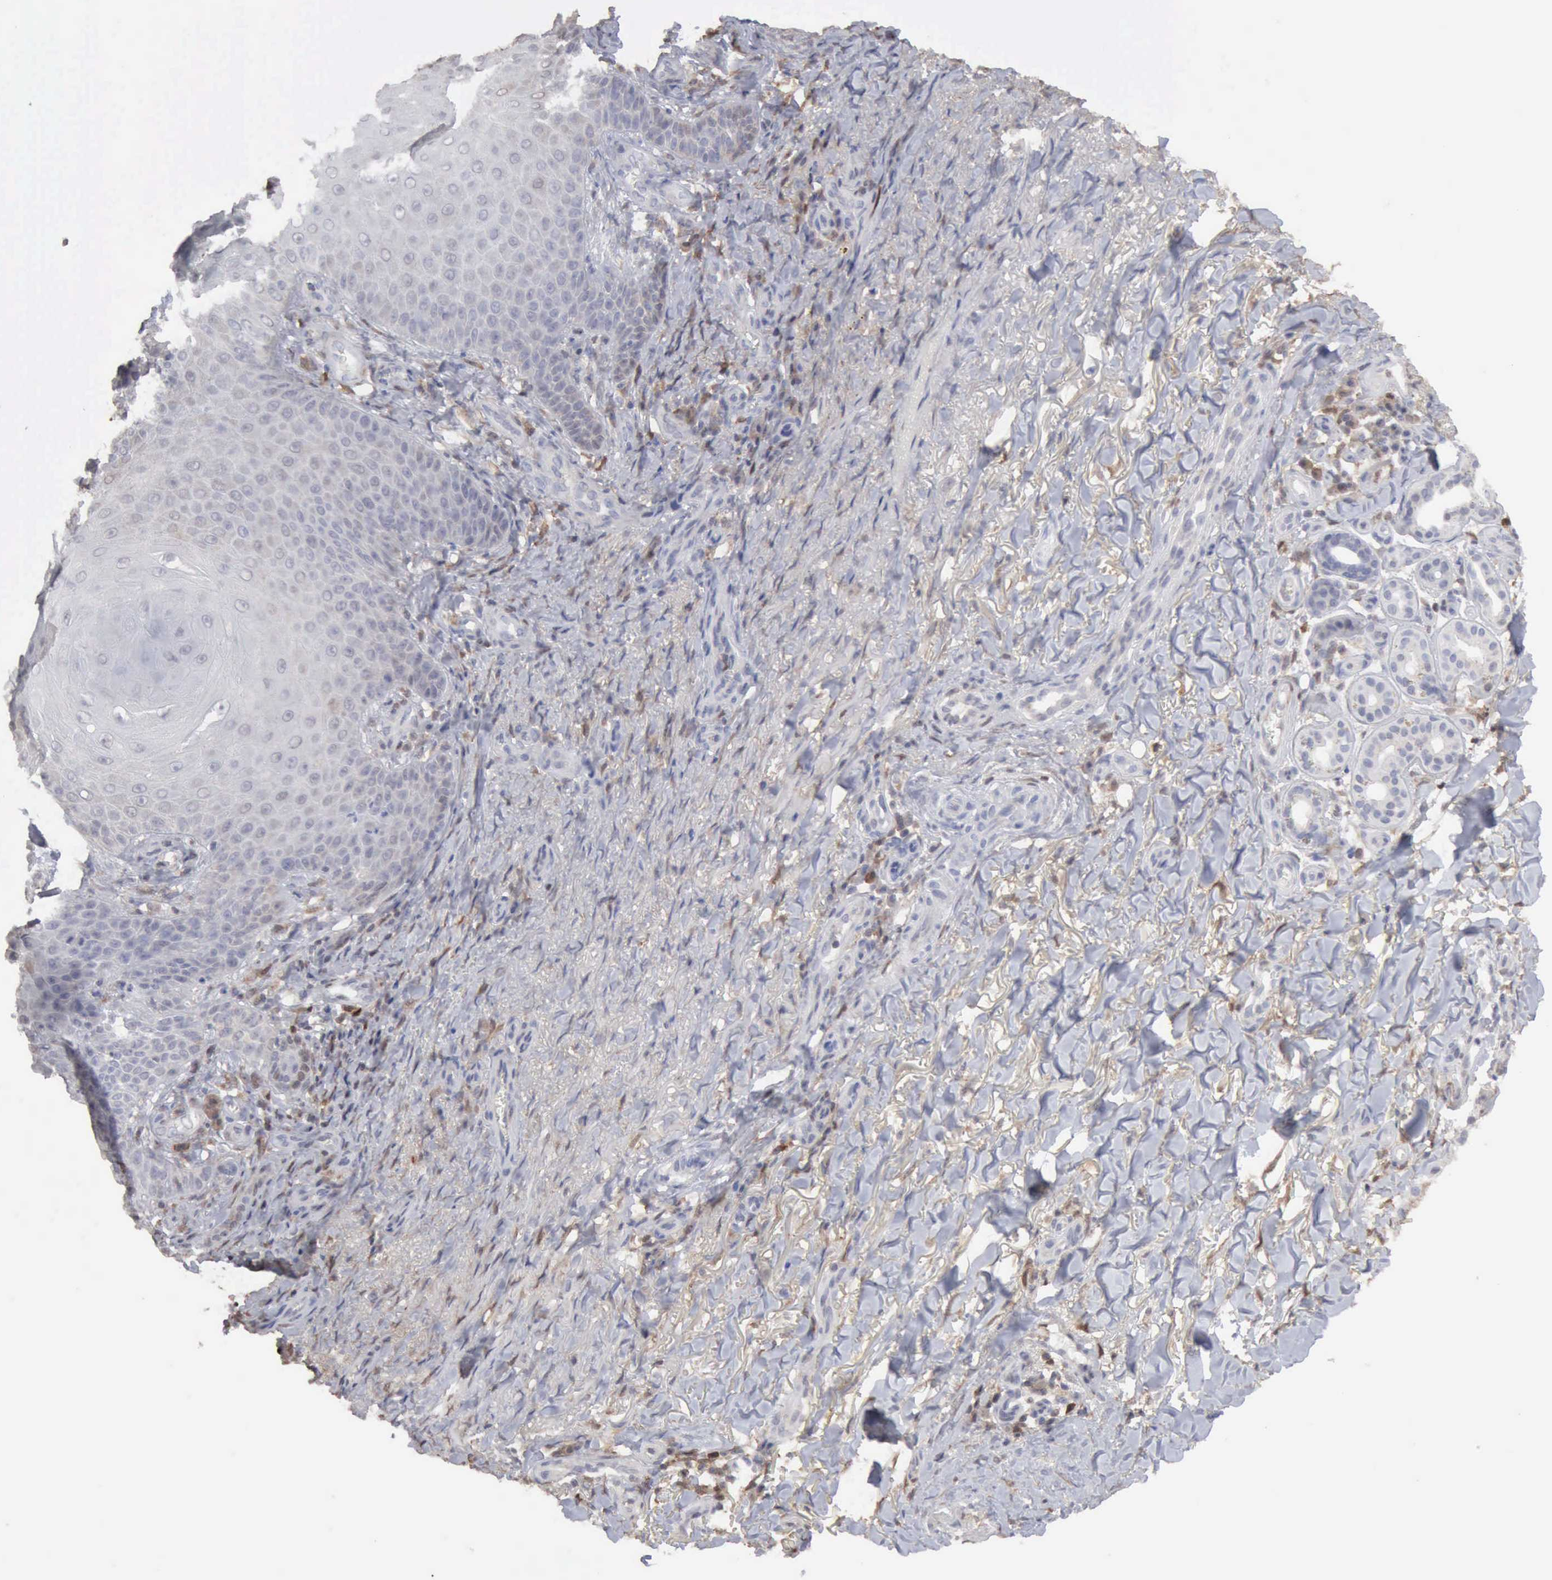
{"staining": {"intensity": "negative", "quantity": "none", "location": "none"}, "tissue": "skin cancer", "cell_type": "Tumor cells", "image_type": "cancer", "snomed": [{"axis": "morphology", "description": "Basal cell carcinoma"}, {"axis": "topography", "description": "Skin"}], "caption": "There is no significant positivity in tumor cells of skin cancer (basal cell carcinoma).", "gene": "STAT1", "patient": {"sex": "male", "age": 81}}